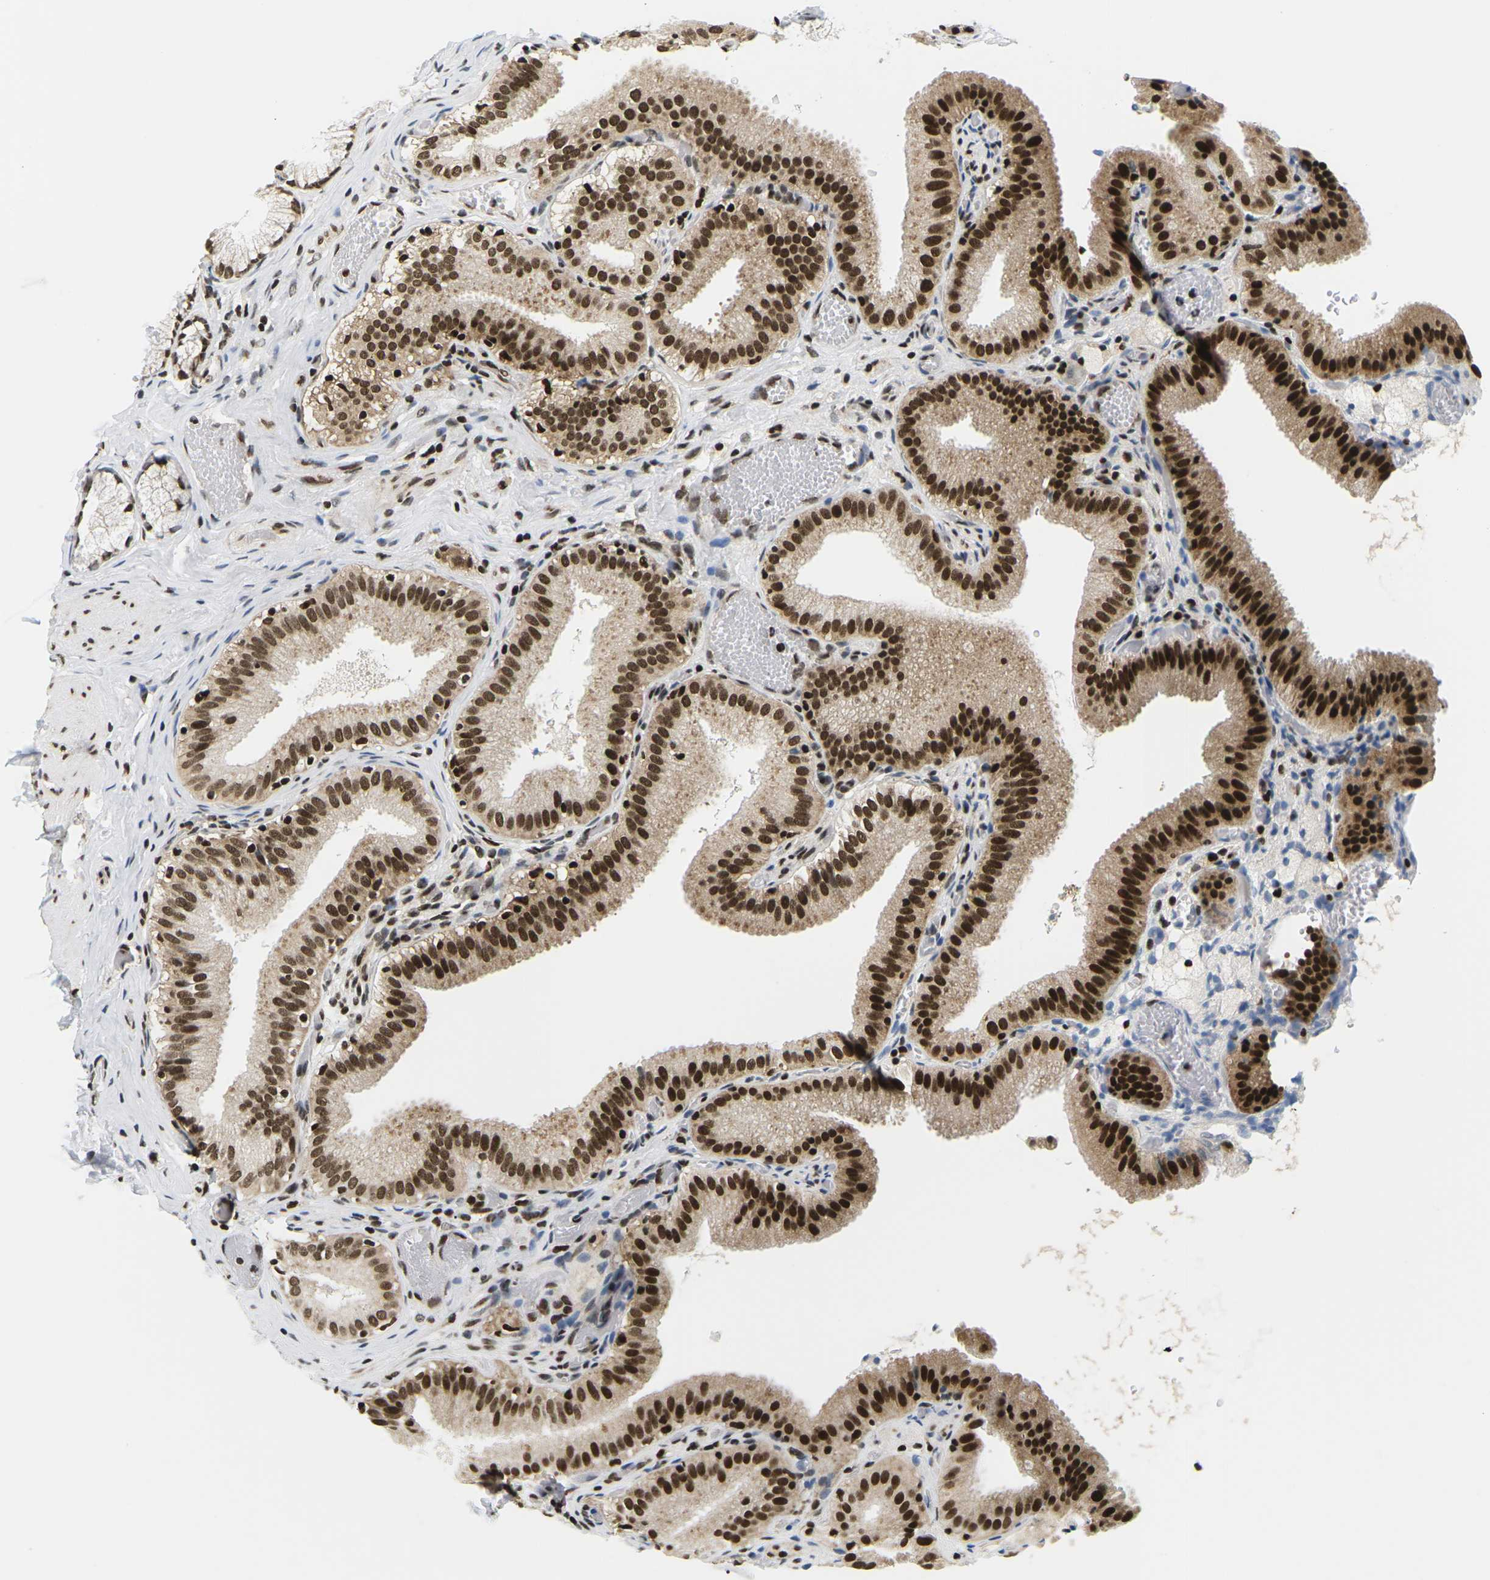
{"staining": {"intensity": "strong", "quantity": ">75%", "location": "cytoplasmic/membranous,nuclear"}, "tissue": "gallbladder", "cell_type": "Glandular cells", "image_type": "normal", "snomed": [{"axis": "morphology", "description": "Normal tissue, NOS"}, {"axis": "topography", "description": "Gallbladder"}], "caption": "Immunohistochemical staining of normal human gallbladder displays high levels of strong cytoplasmic/membranous,nuclear positivity in approximately >75% of glandular cells.", "gene": "CELF1", "patient": {"sex": "male", "age": 54}}